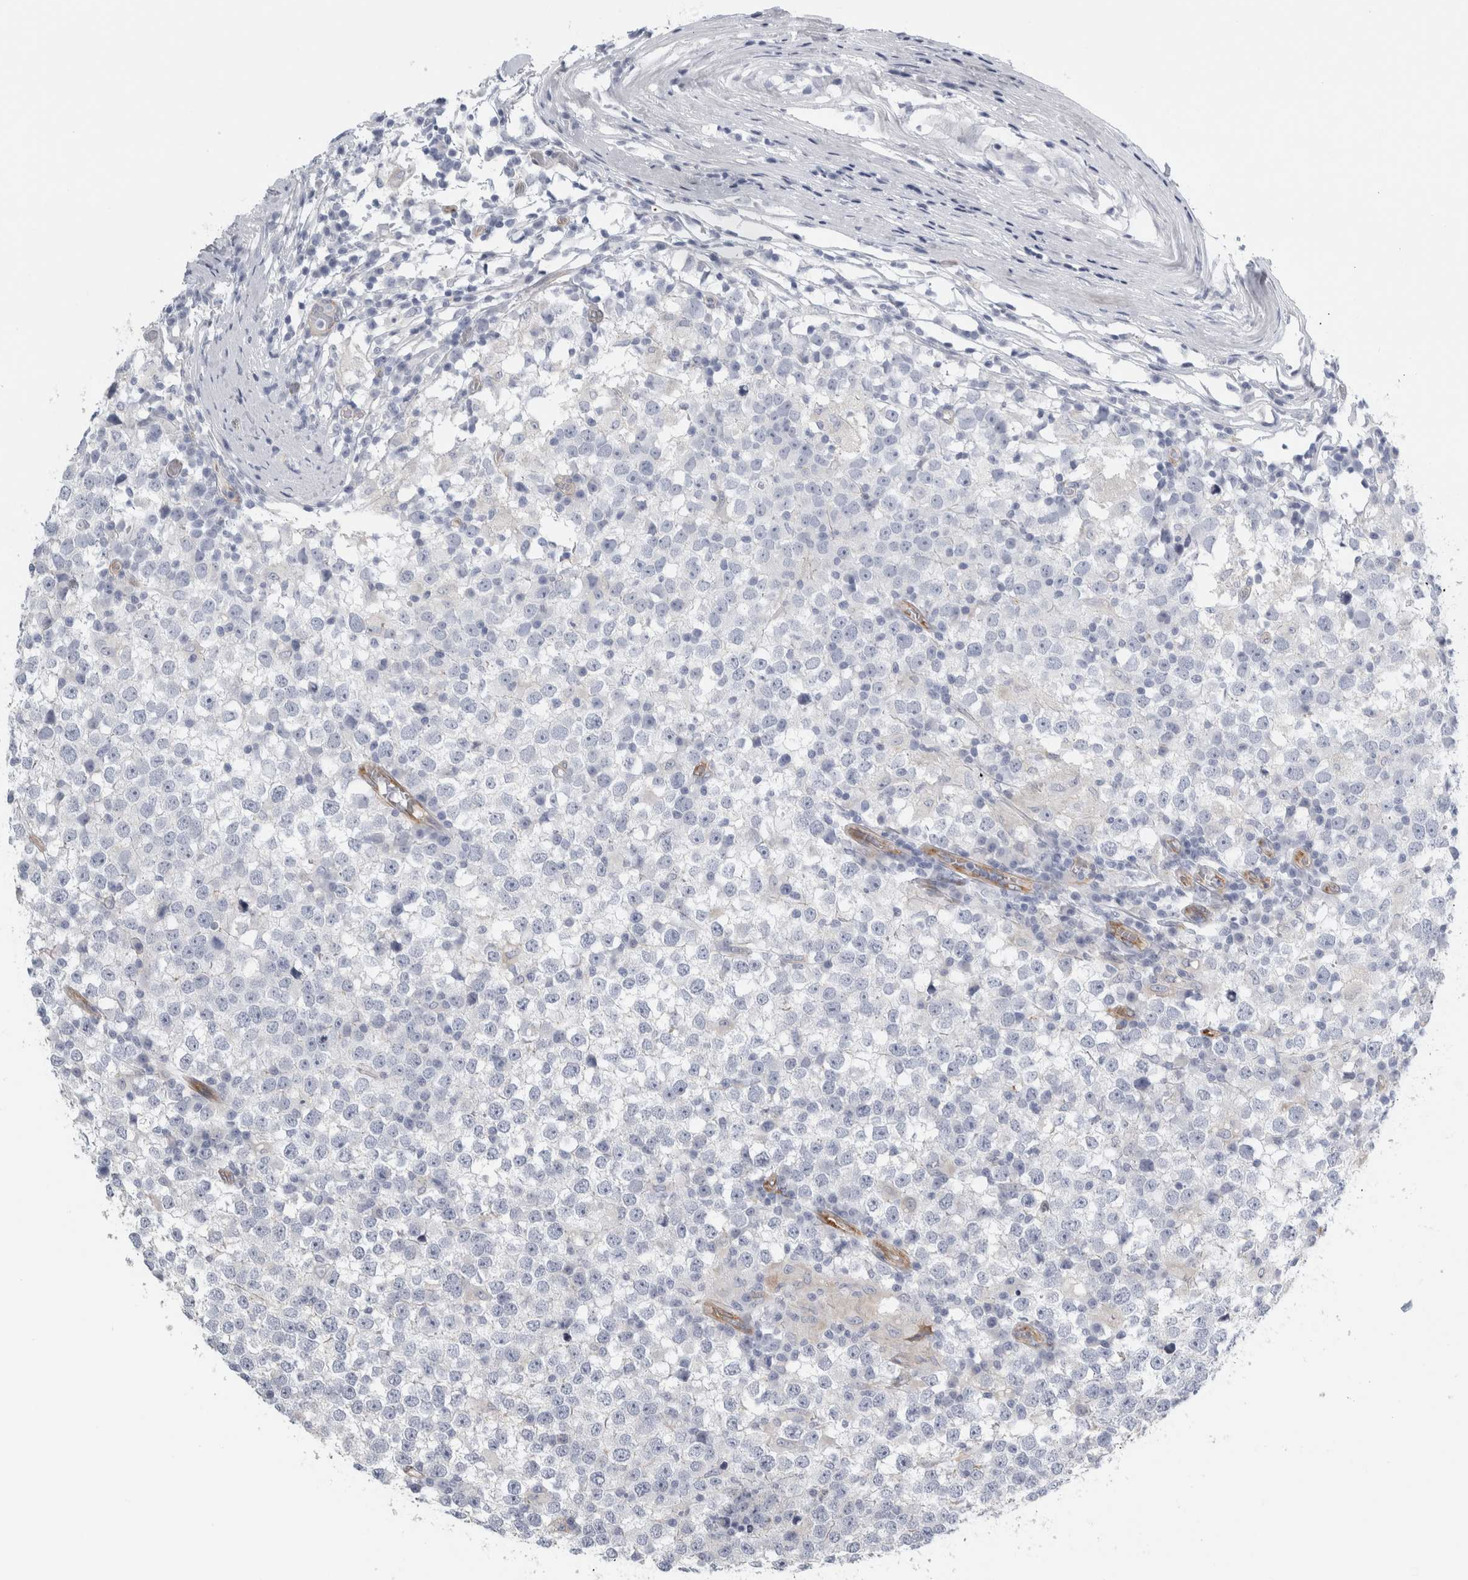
{"staining": {"intensity": "negative", "quantity": "none", "location": "none"}, "tissue": "testis cancer", "cell_type": "Tumor cells", "image_type": "cancer", "snomed": [{"axis": "morphology", "description": "Seminoma, NOS"}, {"axis": "topography", "description": "Testis"}], "caption": "Immunohistochemical staining of testis seminoma shows no significant positivity in tumor cells.", "gene": "B3GNT3", "patient": {"sex": "male", "age": 65}}